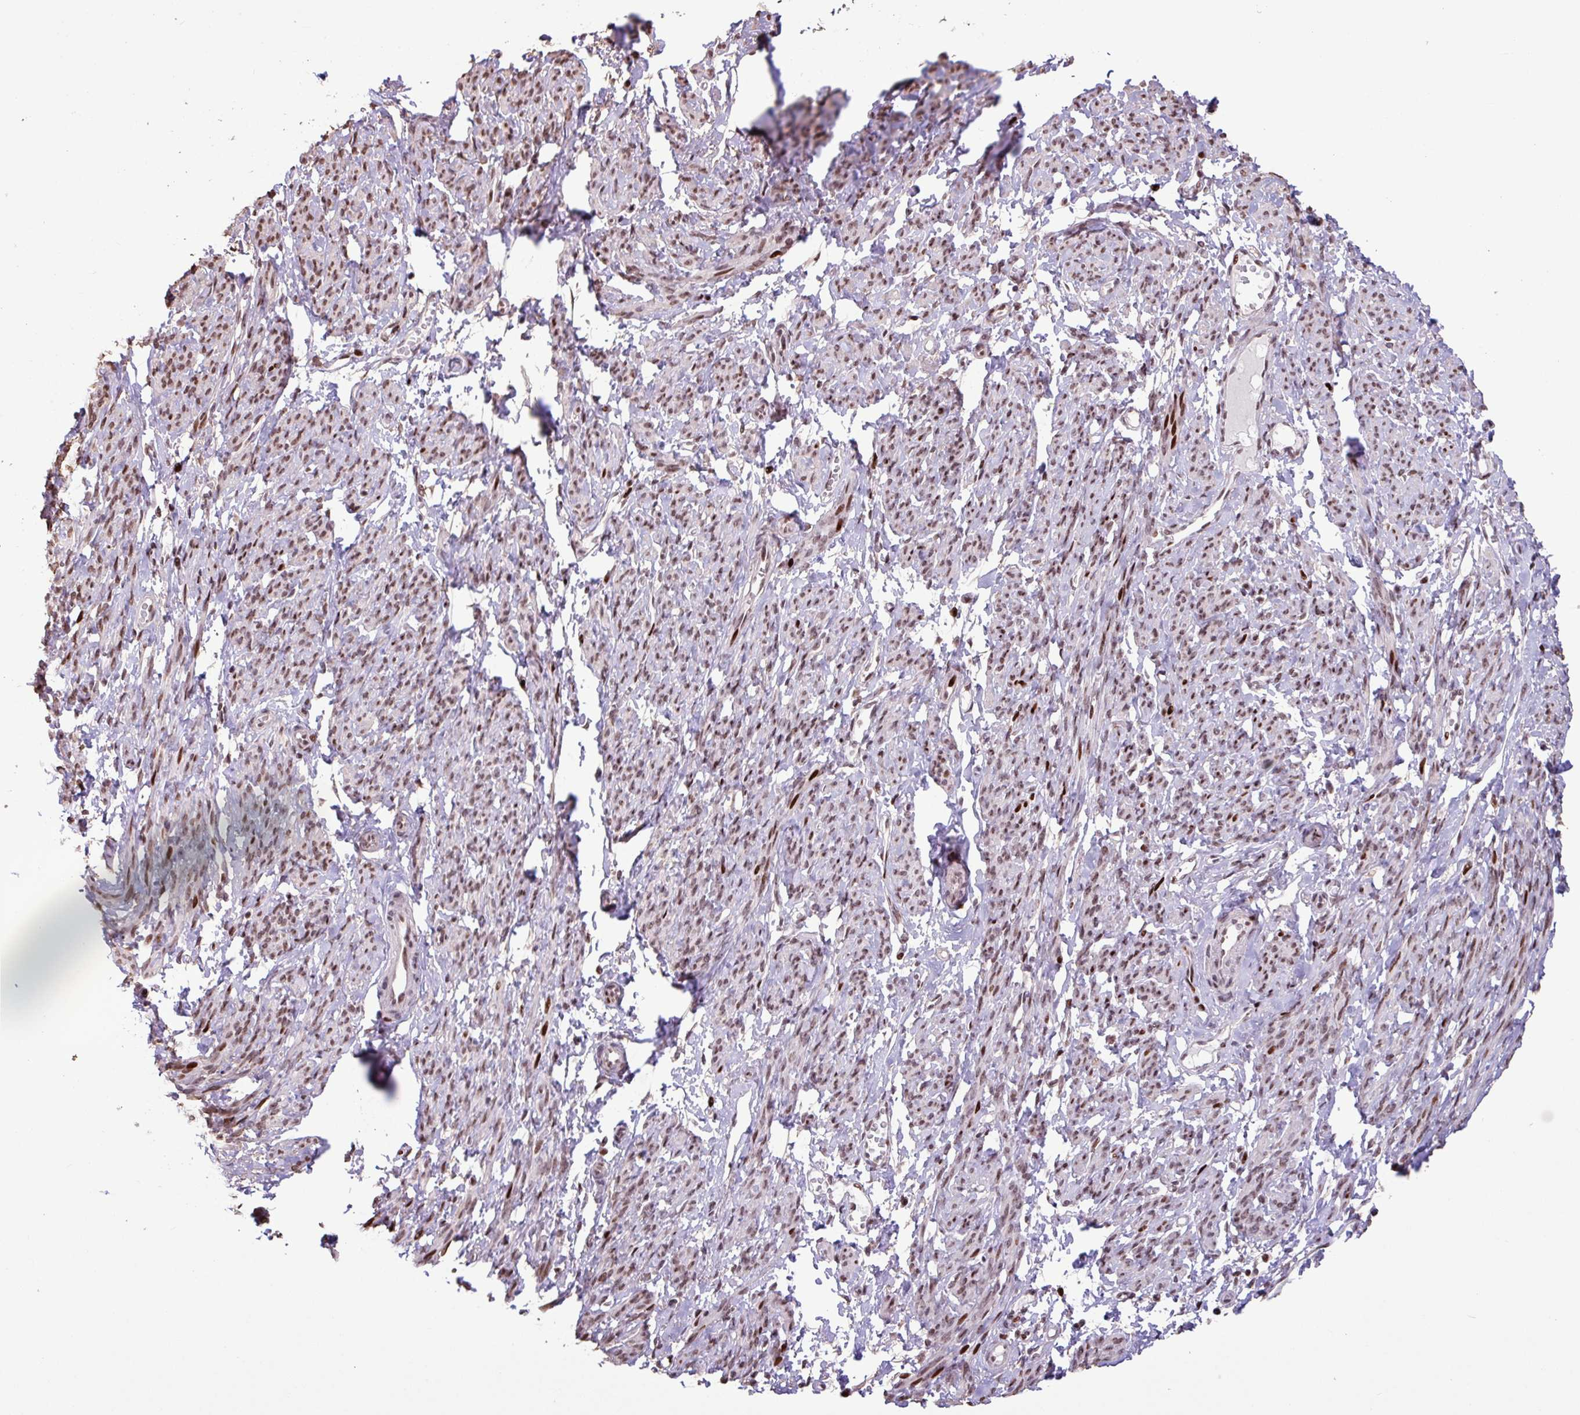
{"staining": {"intensity": "strong", "quantity": "25%-75%", "location": "nuclear"}, "tissue": "smooth muscle", "cell_type": "Smooth muscle cells", "image_type": "normal", "snomed": [{"axis": "morphology", "description": "Normal tissue, NOS"}, {"axis": "topography", "description": "Smooth muscle"}], "caption": "An image of smooth muscle stained for a protein shows strong nuclear brown staining in smooth muscle cells.", "gene": "ZNF709", "patient": {"sex": "female", "age": 65}}